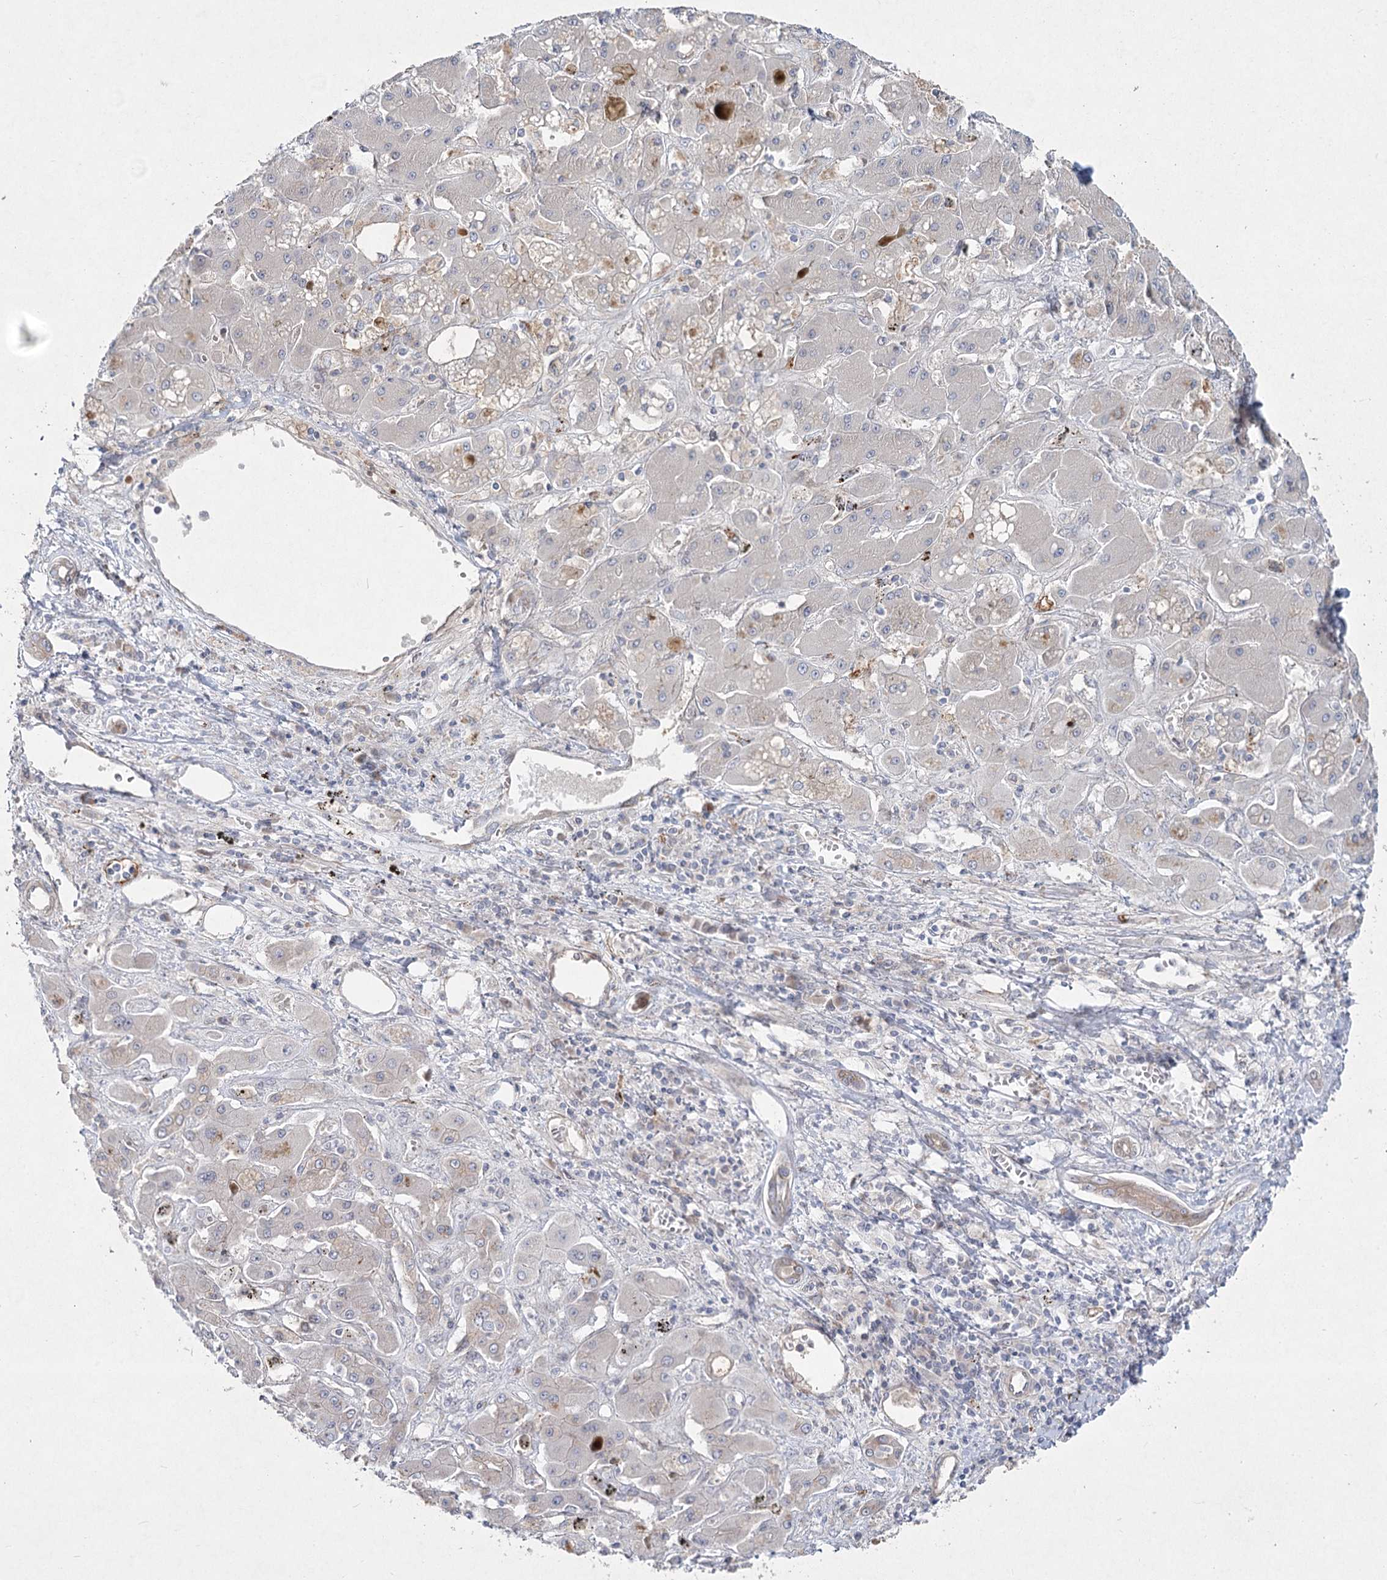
{"staining": {"intensity": "negative", "quantity": "none", "location": "none"}, "tissue": "liver cancer", "cell_type": "Tumor cells", "image_type": "cancer", "snomed": [{"axis": "morphology", "description": "Cholangiocarcinoma"}, {"axis": "topography", "description": "Liver"}], "caption": "Human cholangiocarcinoma (liver) stained for a protein using immunohistochemistry (IHC) reveals no staining in tumor cells.", "gene": "SH3BP5L", "patient": {"sex": "male", "age": 67}}